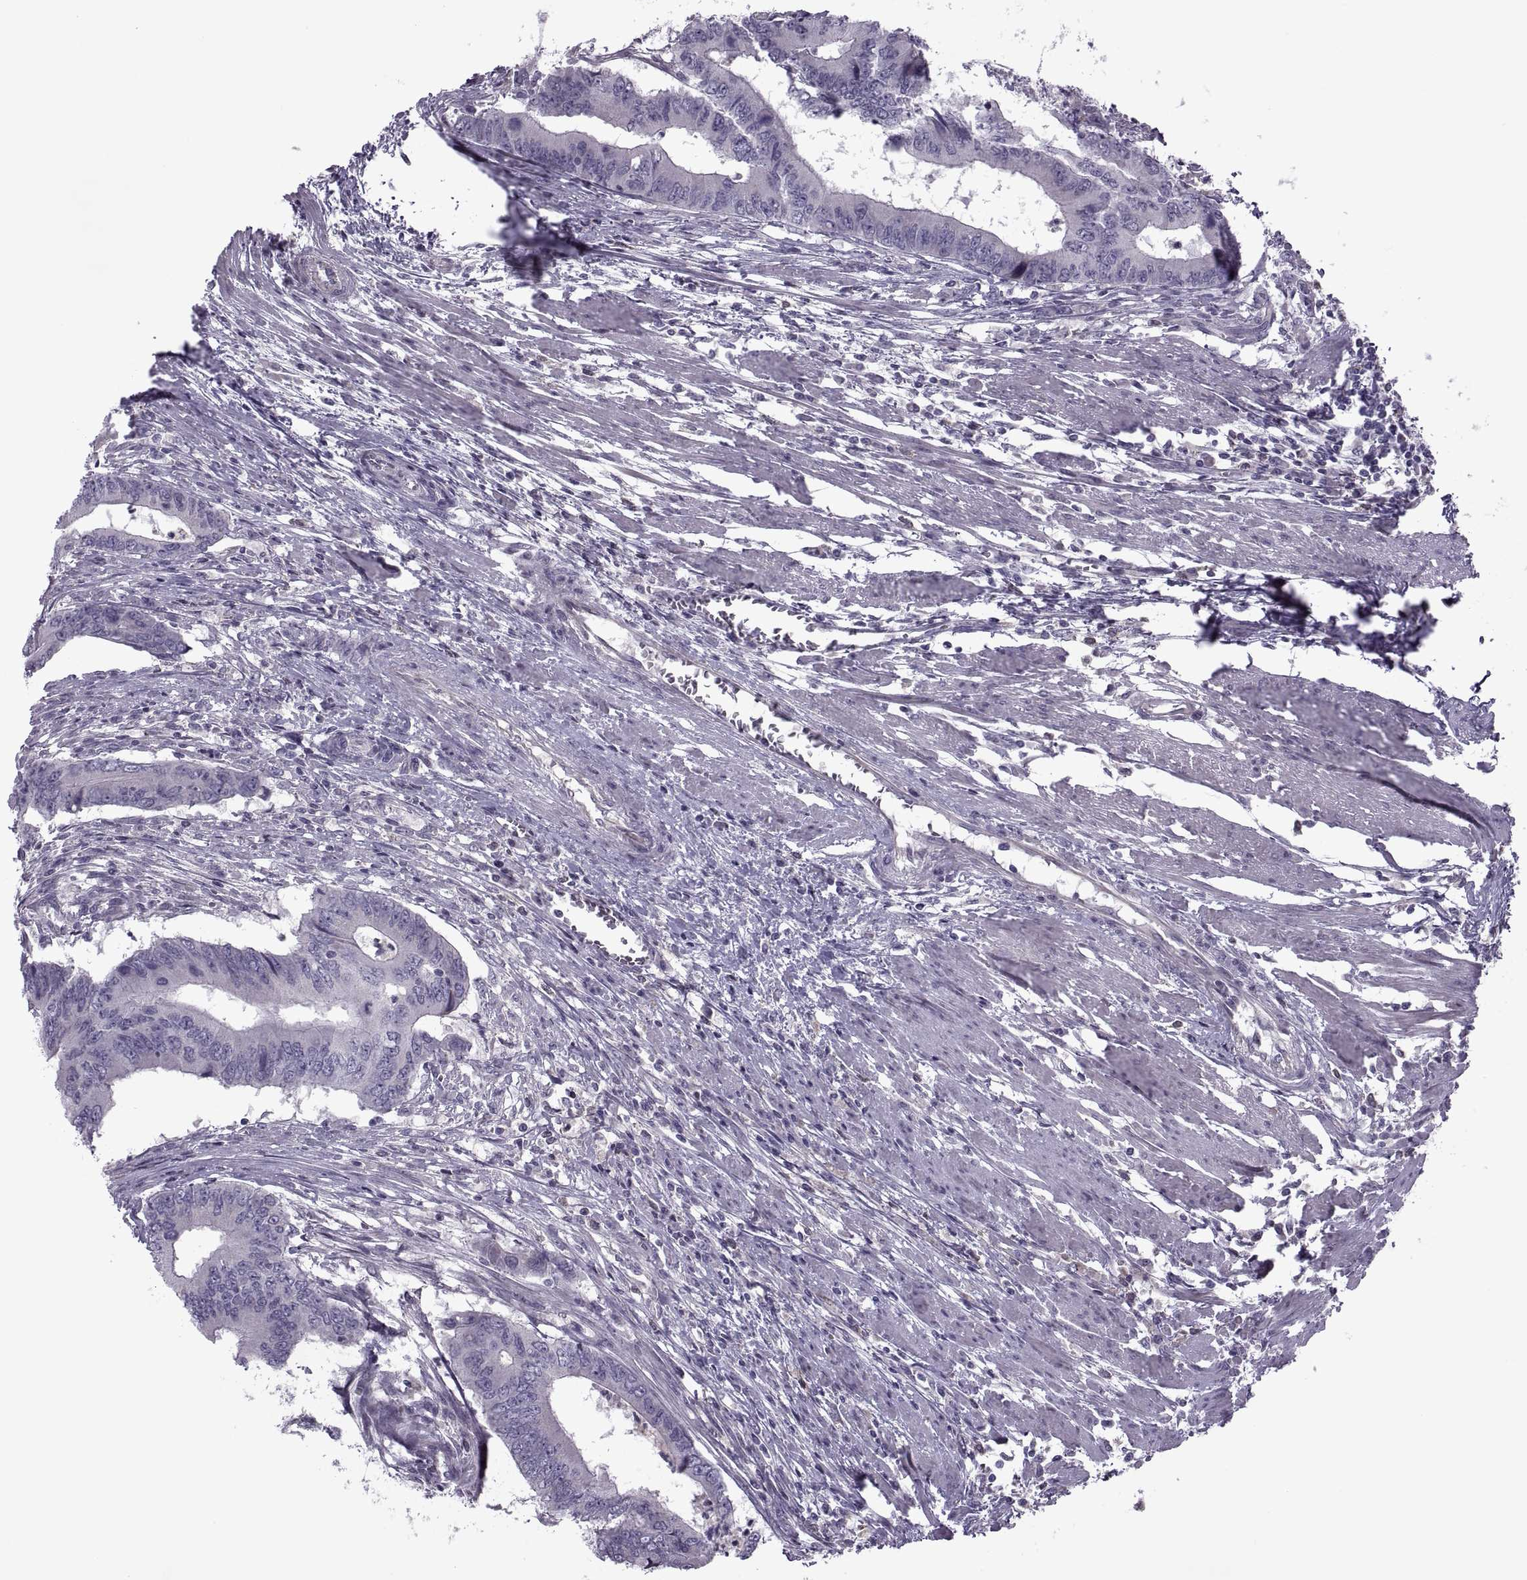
{"staining": {"intensity": "negative", "quantity": "none", "location": "none"}, "tissue": "colorectal cancer", "cell_type": "Tumor cells", "image_type": "cancer", "snomed": [{"axis": "morphology", "description": "Adenocarcinoma, NOS"}, {"axis": "topography", "description": "Colon"}], "caption": "DAB immunohistochemical staining of human colorectal adenocarcinoma reveals no significant expression in tumor cells.", "gene": "ODF3", "patient": {"sex": "male", "age": 53}}